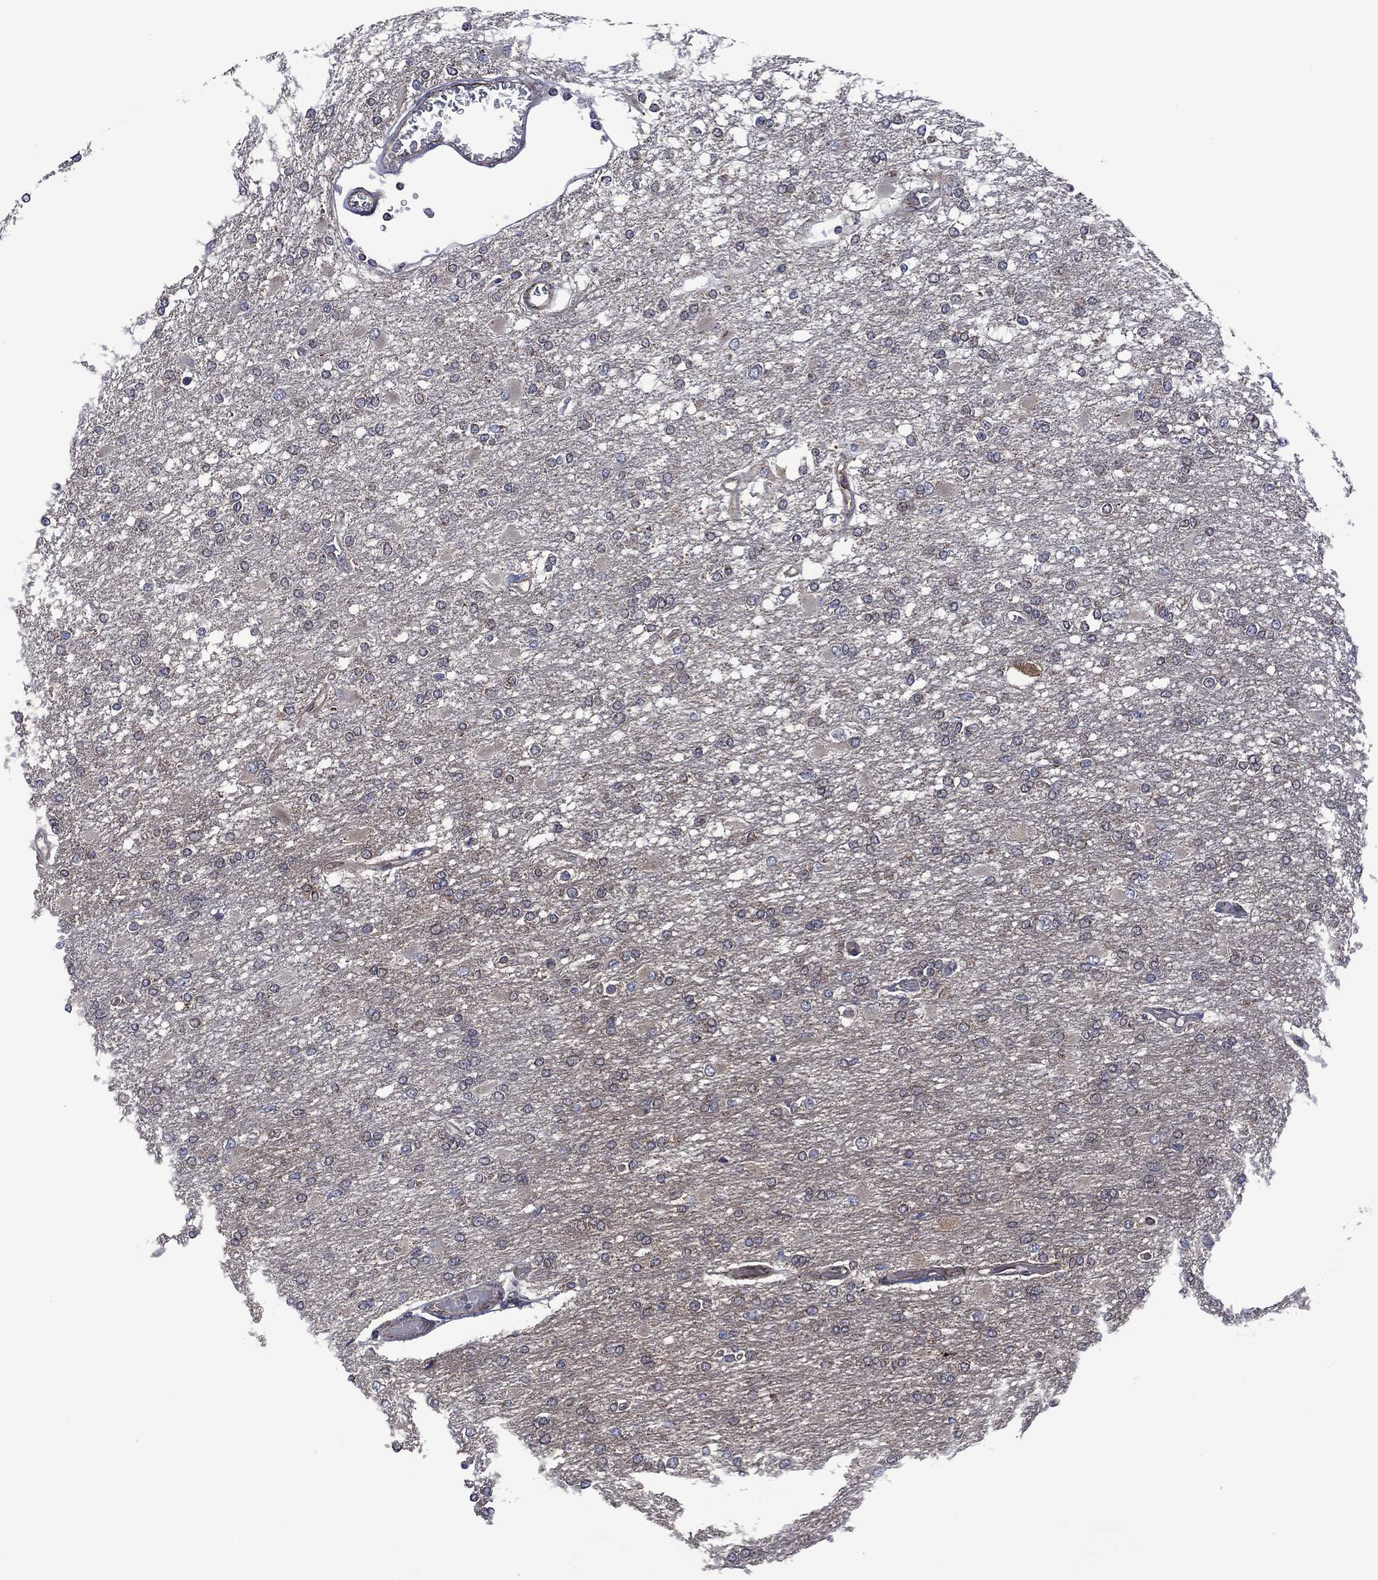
{"staining": {"intensity": "negative", "quantity": "none", "location": "none"}, "tissue": "glioma", "cell_type": "Tumor cells", "image_type": "cancer", "snomed": [{"axis": "morphology", "description": "Glioma, malignant, High grade"}, {"axis": "topography", "description": "Cerebral cortex"}], "caption": "Immunohistochemistry histopathology image of glioma stained for a protein (brown), which displays no positivity in tumor cells.", "gene": "HTD2", "patient": {"sex": "male", "age": 79}}